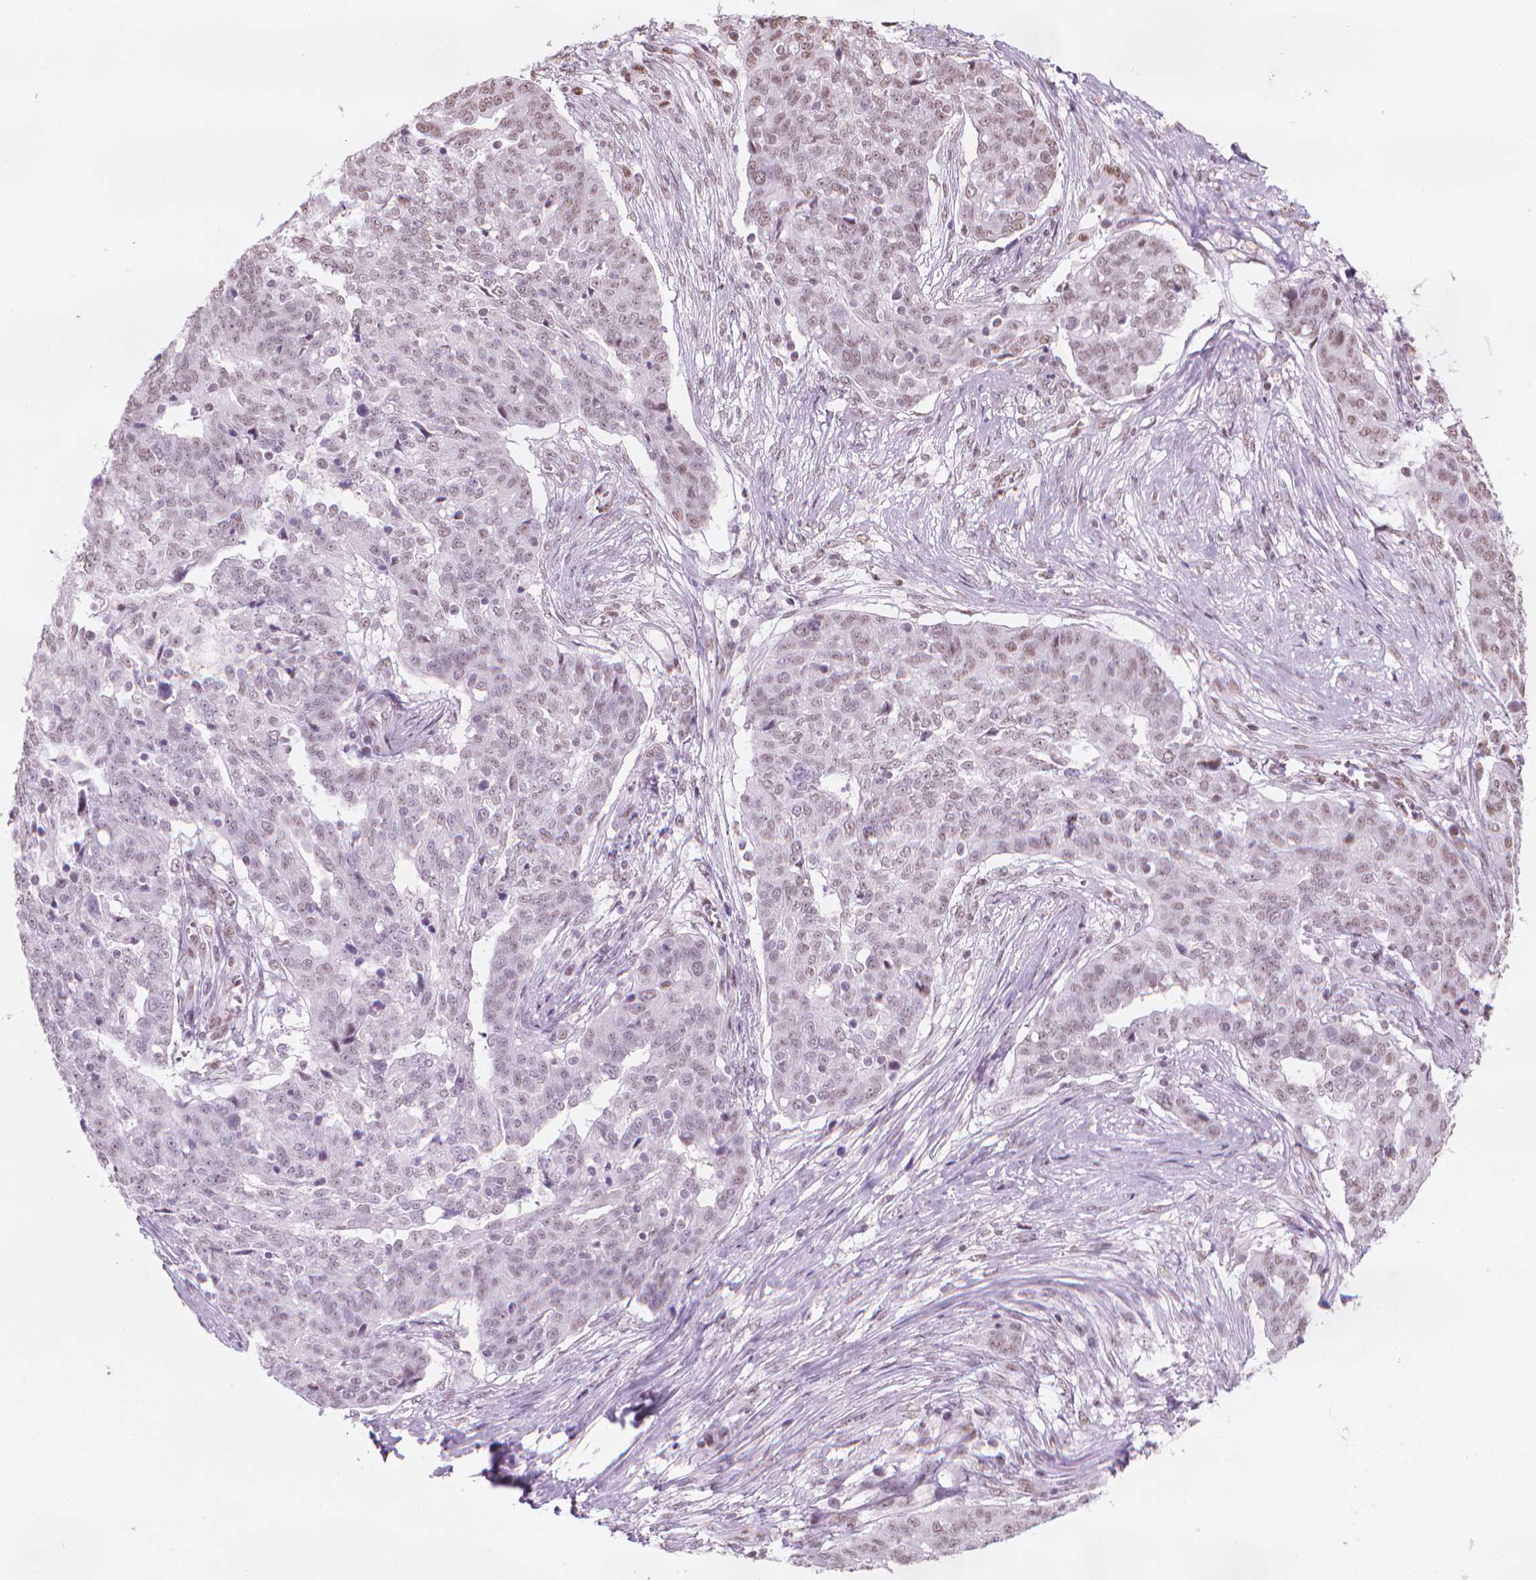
{"staining": {"intensity": "weak", "quantity": "25%-75%", "location": "nuclear"}, "tissue": "ovarian cancer", "cell_type": "Tumor cells", "image_type": "cancer", "snomed": [{"axis": "morphology", "description": "Cystadenocarcinoma, serous, NOS"}, {"axis": "topography", "description": "Ovary"}], "caption": "Serous cystadenocarcinoma (ovarian) stained for a protein demonstrates weak nuclear positivity in tumor cells. (brown staining indicates protein expression, while blue staining denotes nuclei).", "gene": "PIAS2", "patient": {"sex": "female", "age": 67}}